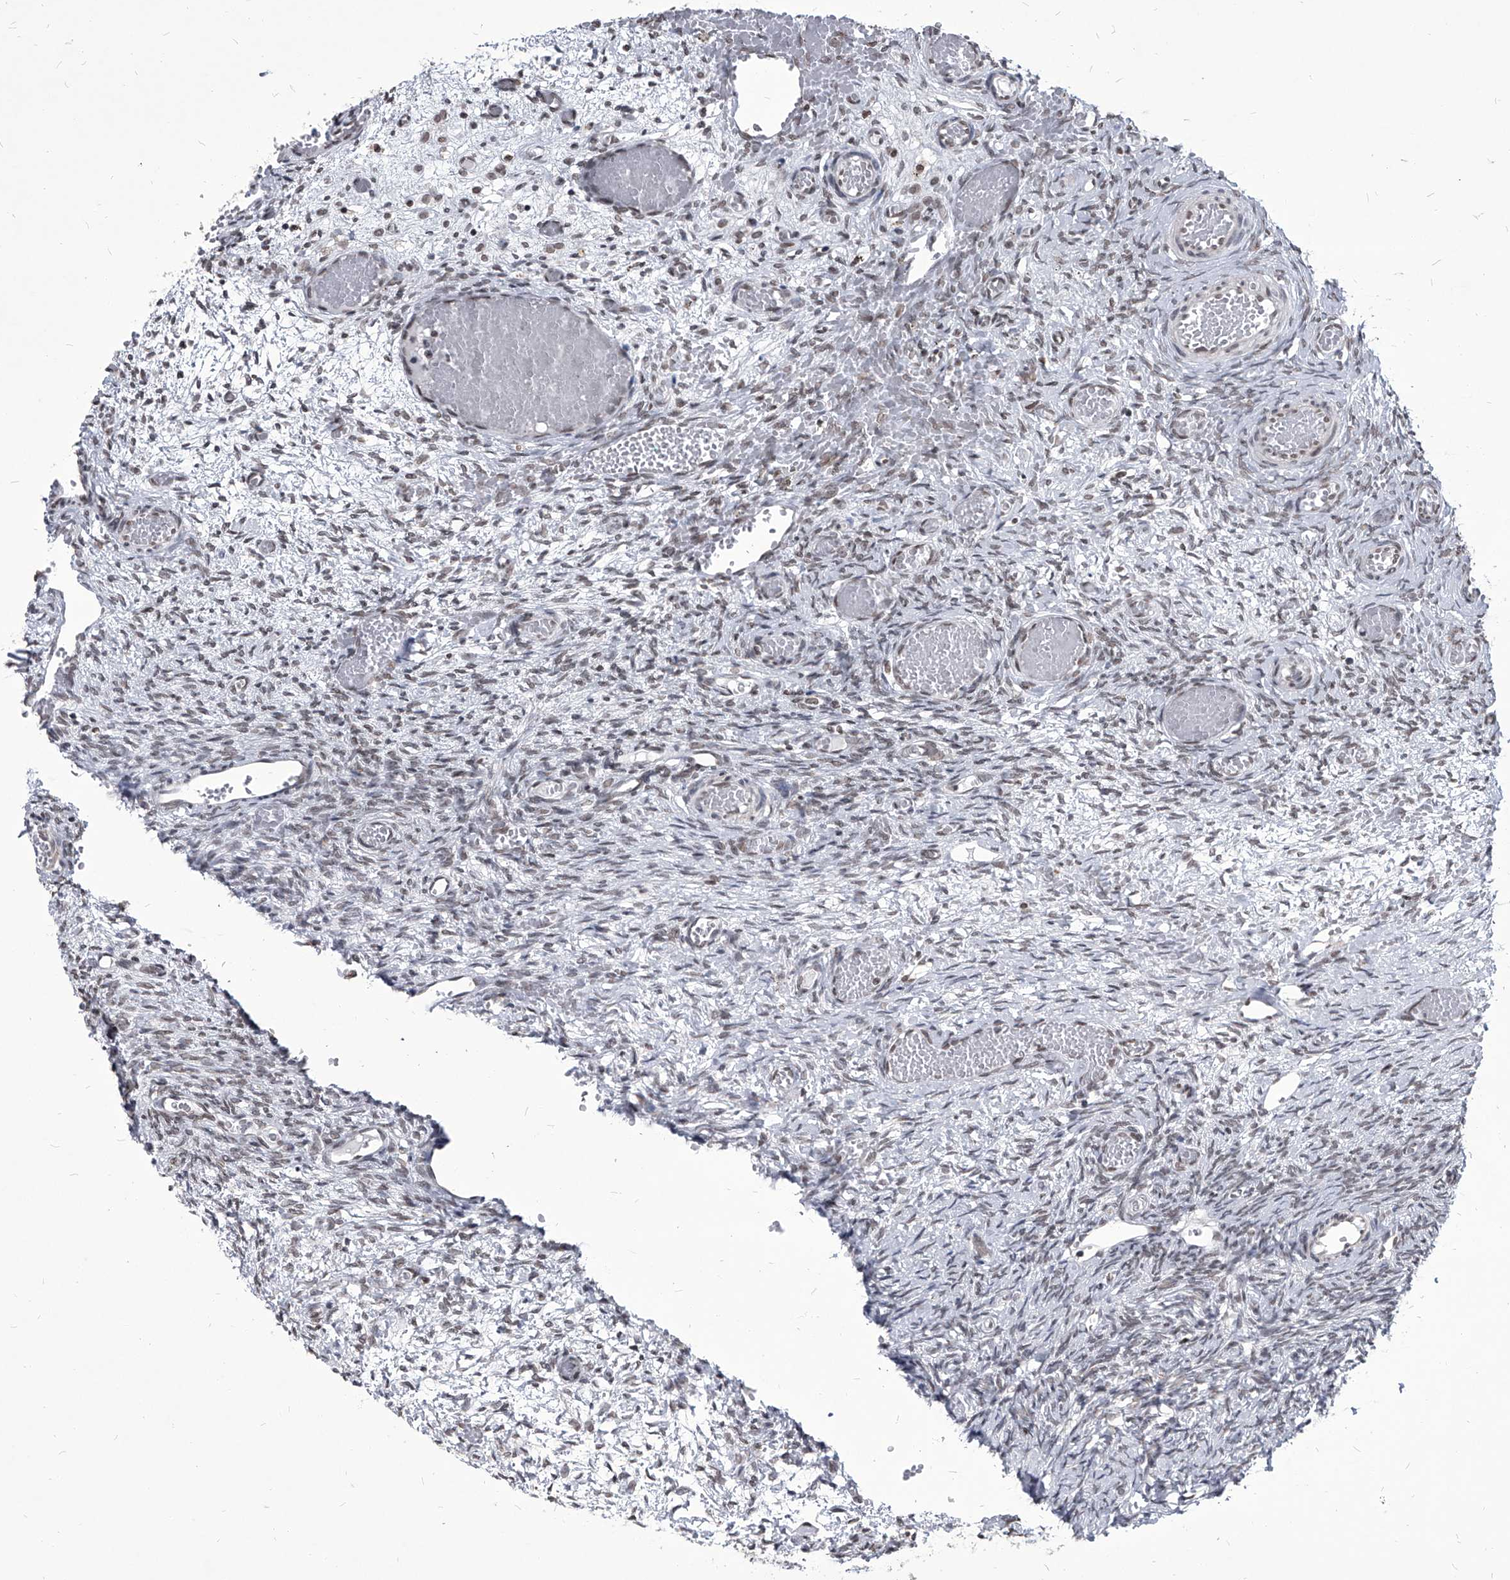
{"staining": {"intensity": "negative", "quantity": "none", "location": "none"}, "tissue": "ovary", "cell_type": "Ovarian stroma cells", "image_type": "normal", "snomed": [{"axis": "morphology", "description": "Adenocarcinoma, NOS"}, {"axis": "topography", "description": "Endometrium"}], "caption": "Human ovary stained for a protein using IHC exhibits no expression in ovarian stroma cells.", "gene": "PPIL4", "patient": {"sex": "female", "age": 32}}